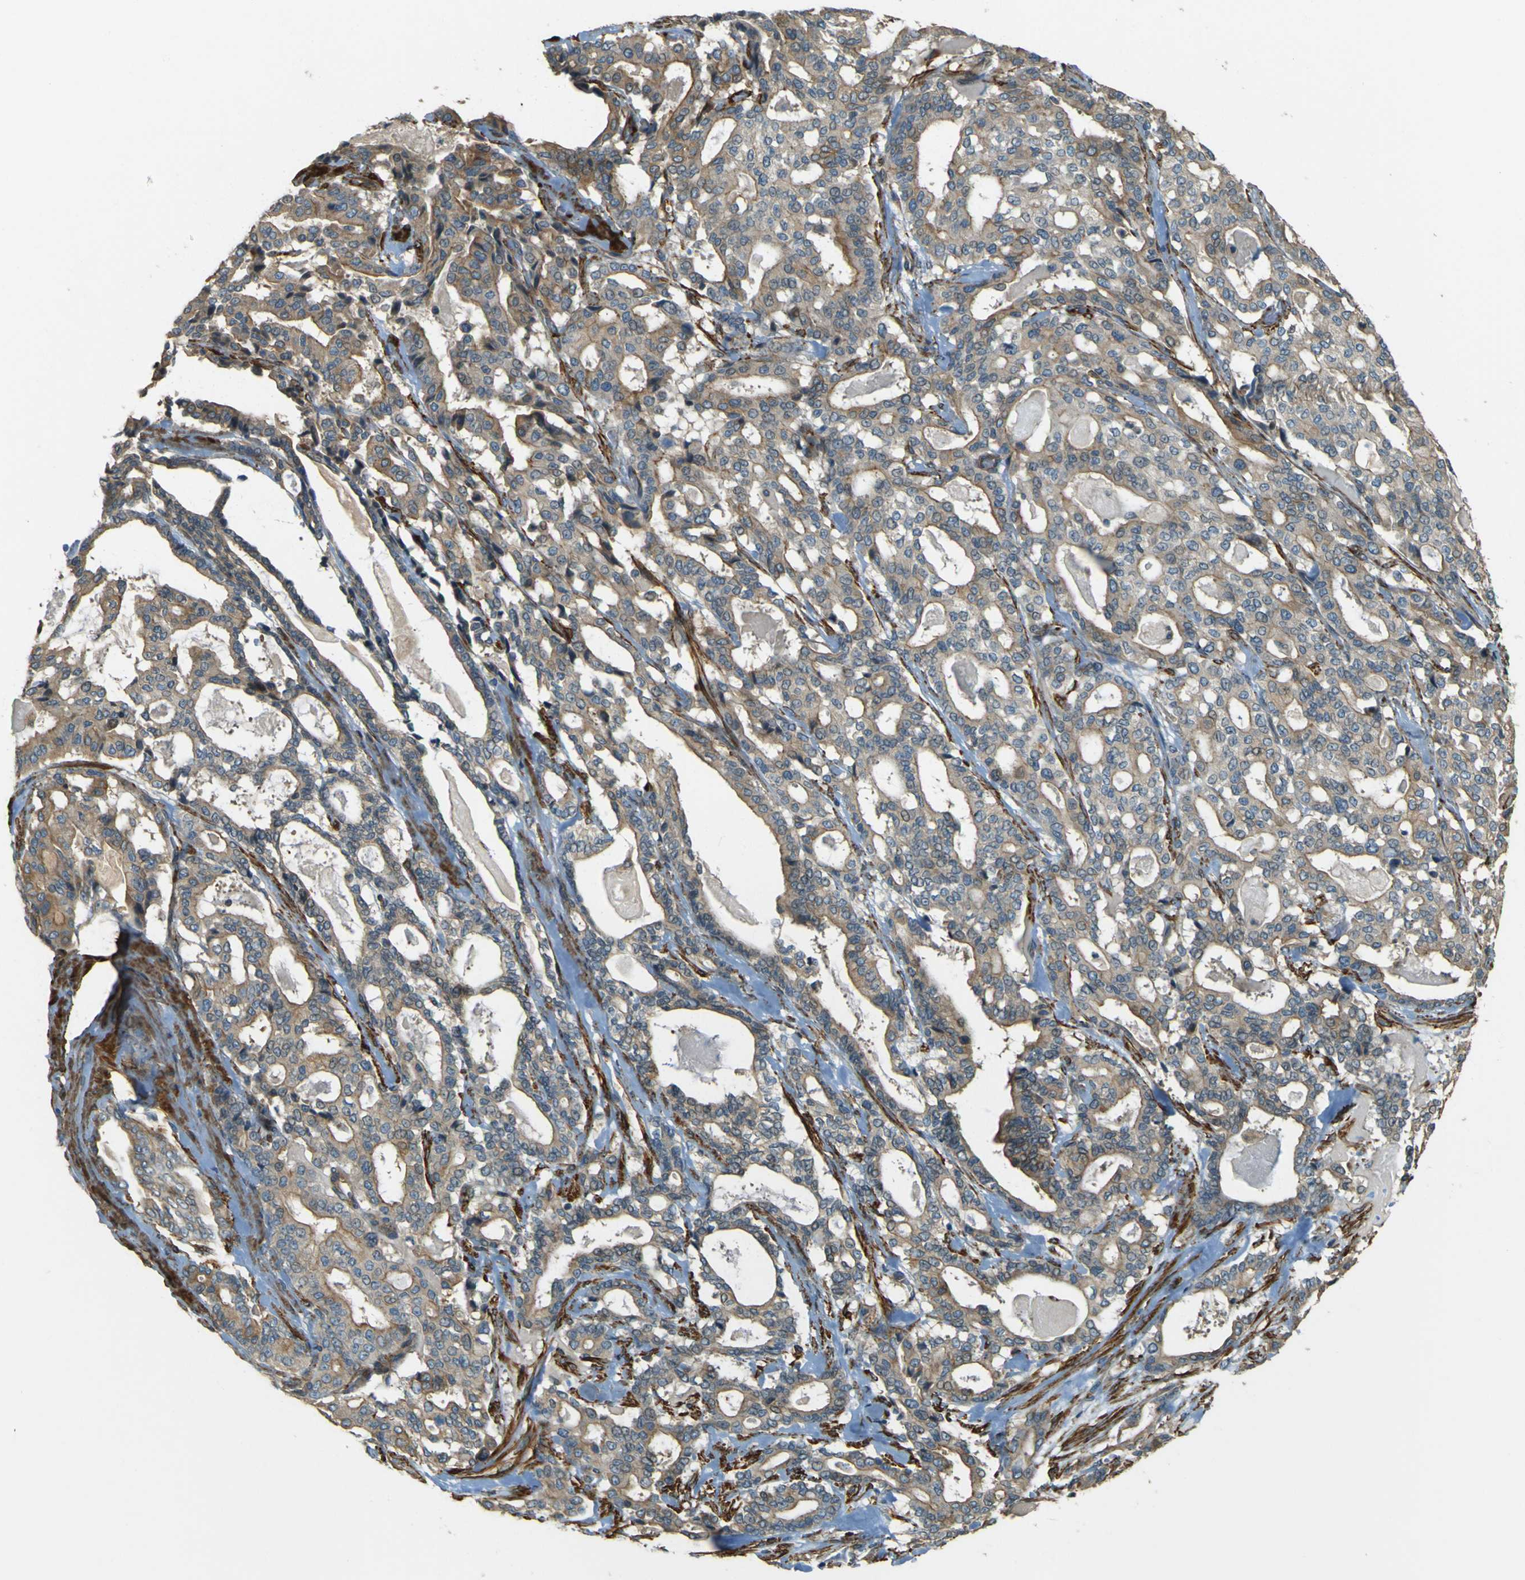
{"staining": {"intensity": "moderate", "quantity": "25%-75%", "location": "cytoplasmic/membranous"}, "tissue": "pancreatic cancer", "cell_type": "Tumor cells", "image_type": "cancer", "snomed": [{"axis": "morphology", "description": "Adenocarcinoma, NOS"}, {"axis": "topography", "description": "Pancreas"}], "caption": "This is a photomicrograph of immunohistochemistry staining of pancreatic adenocarcinoma, which shows moderate expression in the cytoplasmic/membranous of tumor cells.", "gene": "NEXN", "patient": {"sex": "male", "age": 63}}